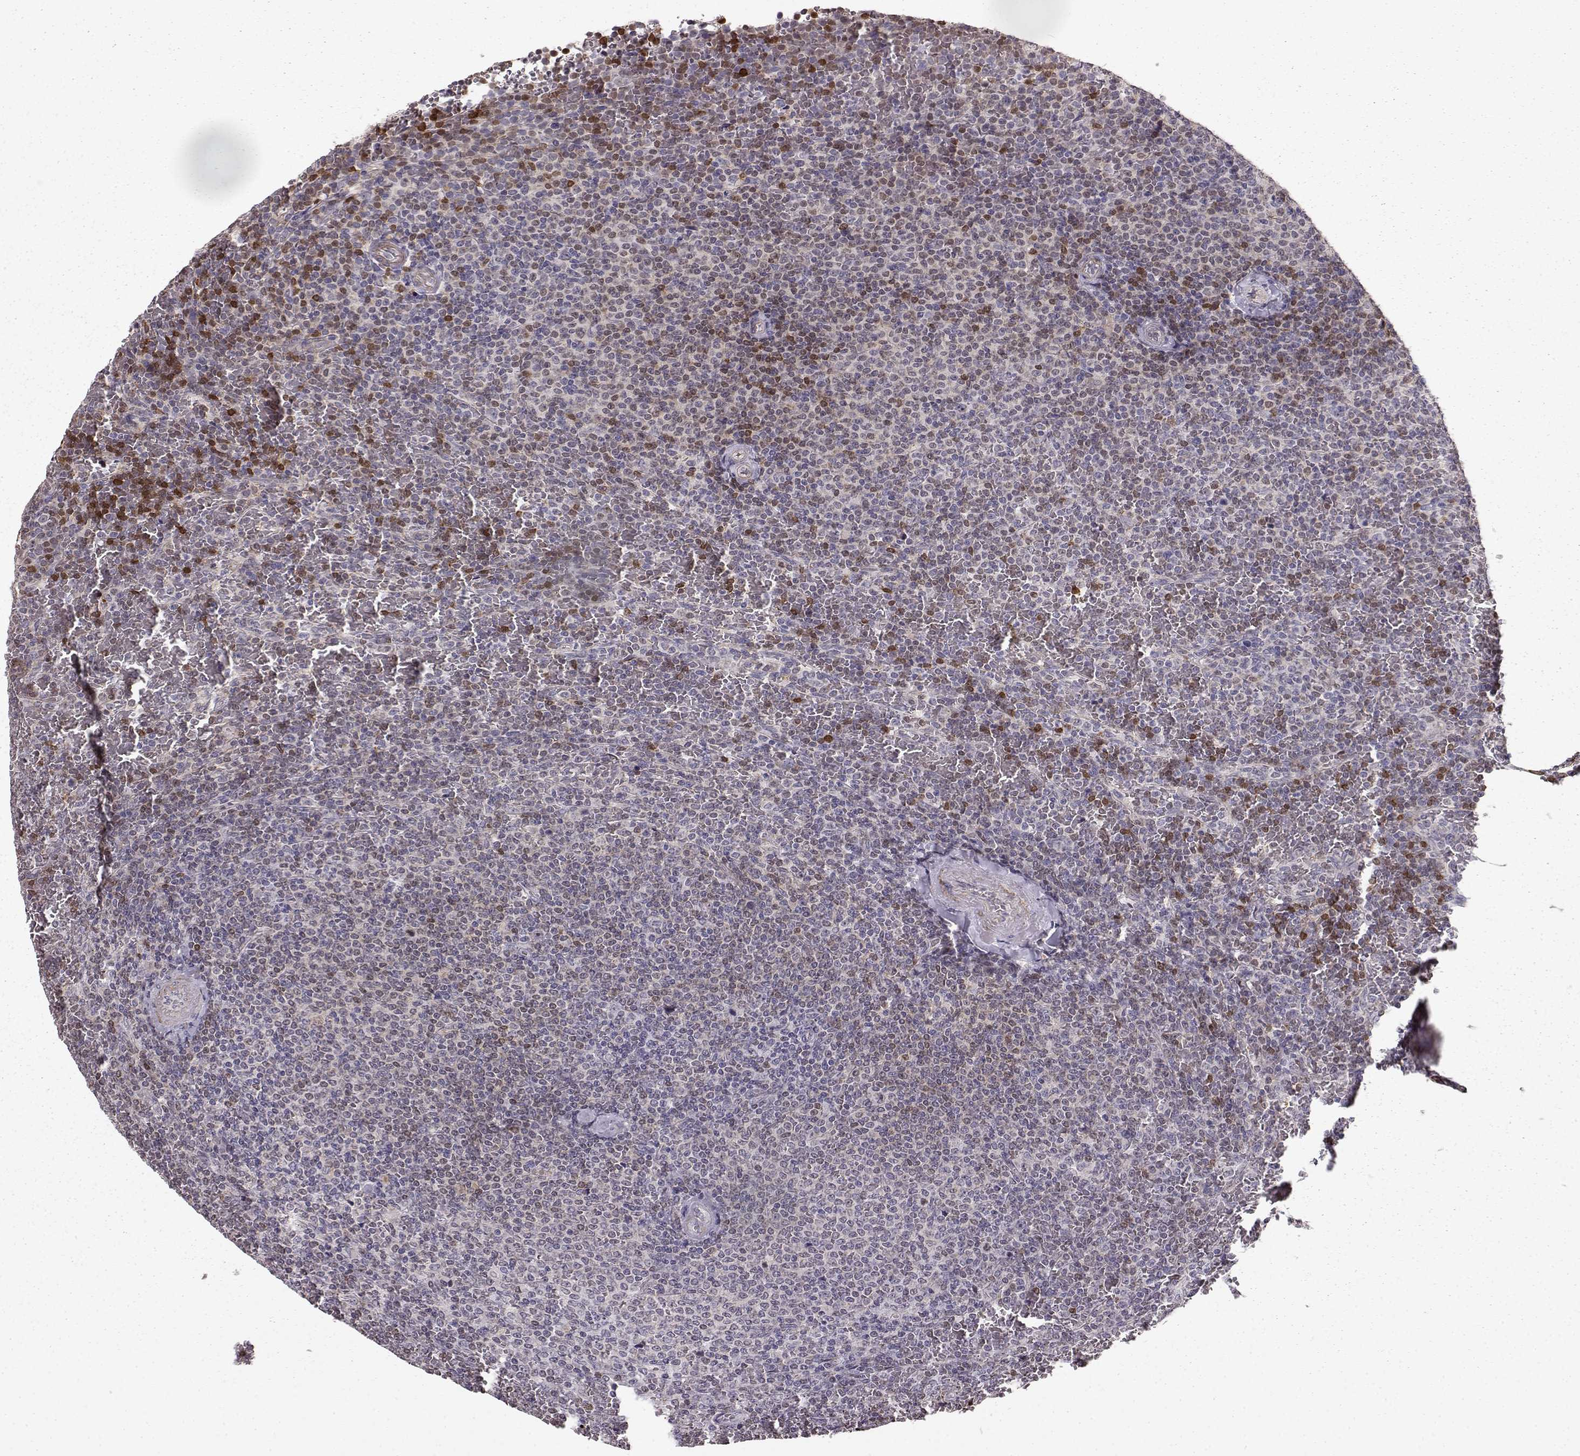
{"staining": {"intensity": "moderate", "quantity": "<25%", "location": "nuclear"}, "tissue": "lymphoma", "cell_type": "Tumor cells", "image_type": "cancer", "snomed": [{"axis": "morphology", "description": "Malignant lymphoma, non-Hodgkin's type, Low grade"}, {"axis": "topography", "description": "Spleen"}], "caption": "Tumor cells display low levels of moderate nuclear positivity in about <25% of cells in human malignant lymphoma, non-Hodgkin's type (low-grade).", "gene": "BACH2", "patient": {"sex": "female", "age": 77}}